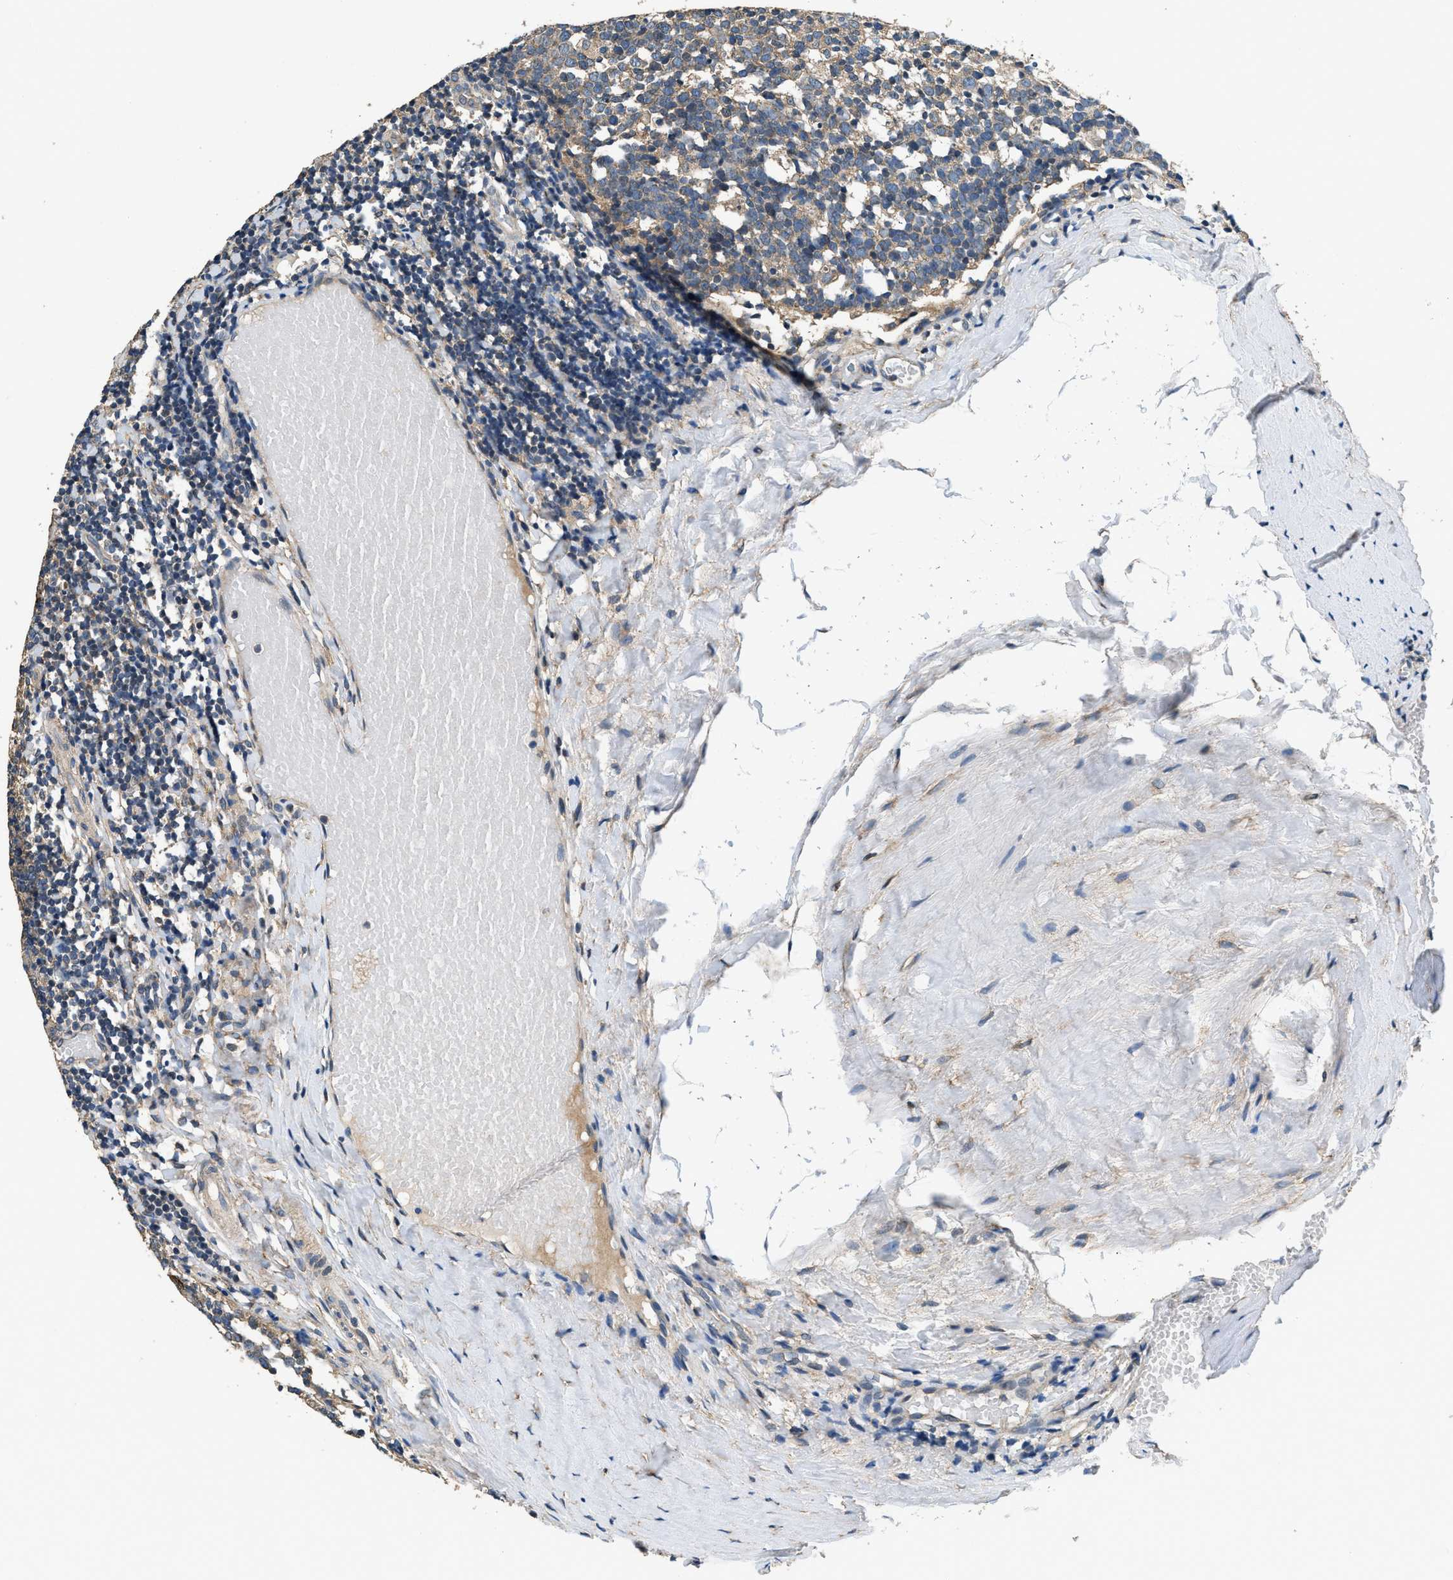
{"staining": {"intensity": "weak", "quantity": ">75%", "location": "cytoplasmic/membranous"}, "tissue": "tonsil", "cell_type": "Germinal center cells", "image_type": "normal", "snomed": [{"axis": "morphology", "description": "Normal tissue, NOS"}, {"axis": "topography", "description": "Tonsil"}], "caption": "Tonsil stained with a brown dye shows weak cytoplasmic/membranous positive staining in about >75% of germinal center cells.", "gene": "SSH2", "patient": {"sex": "female", "age": 19}}